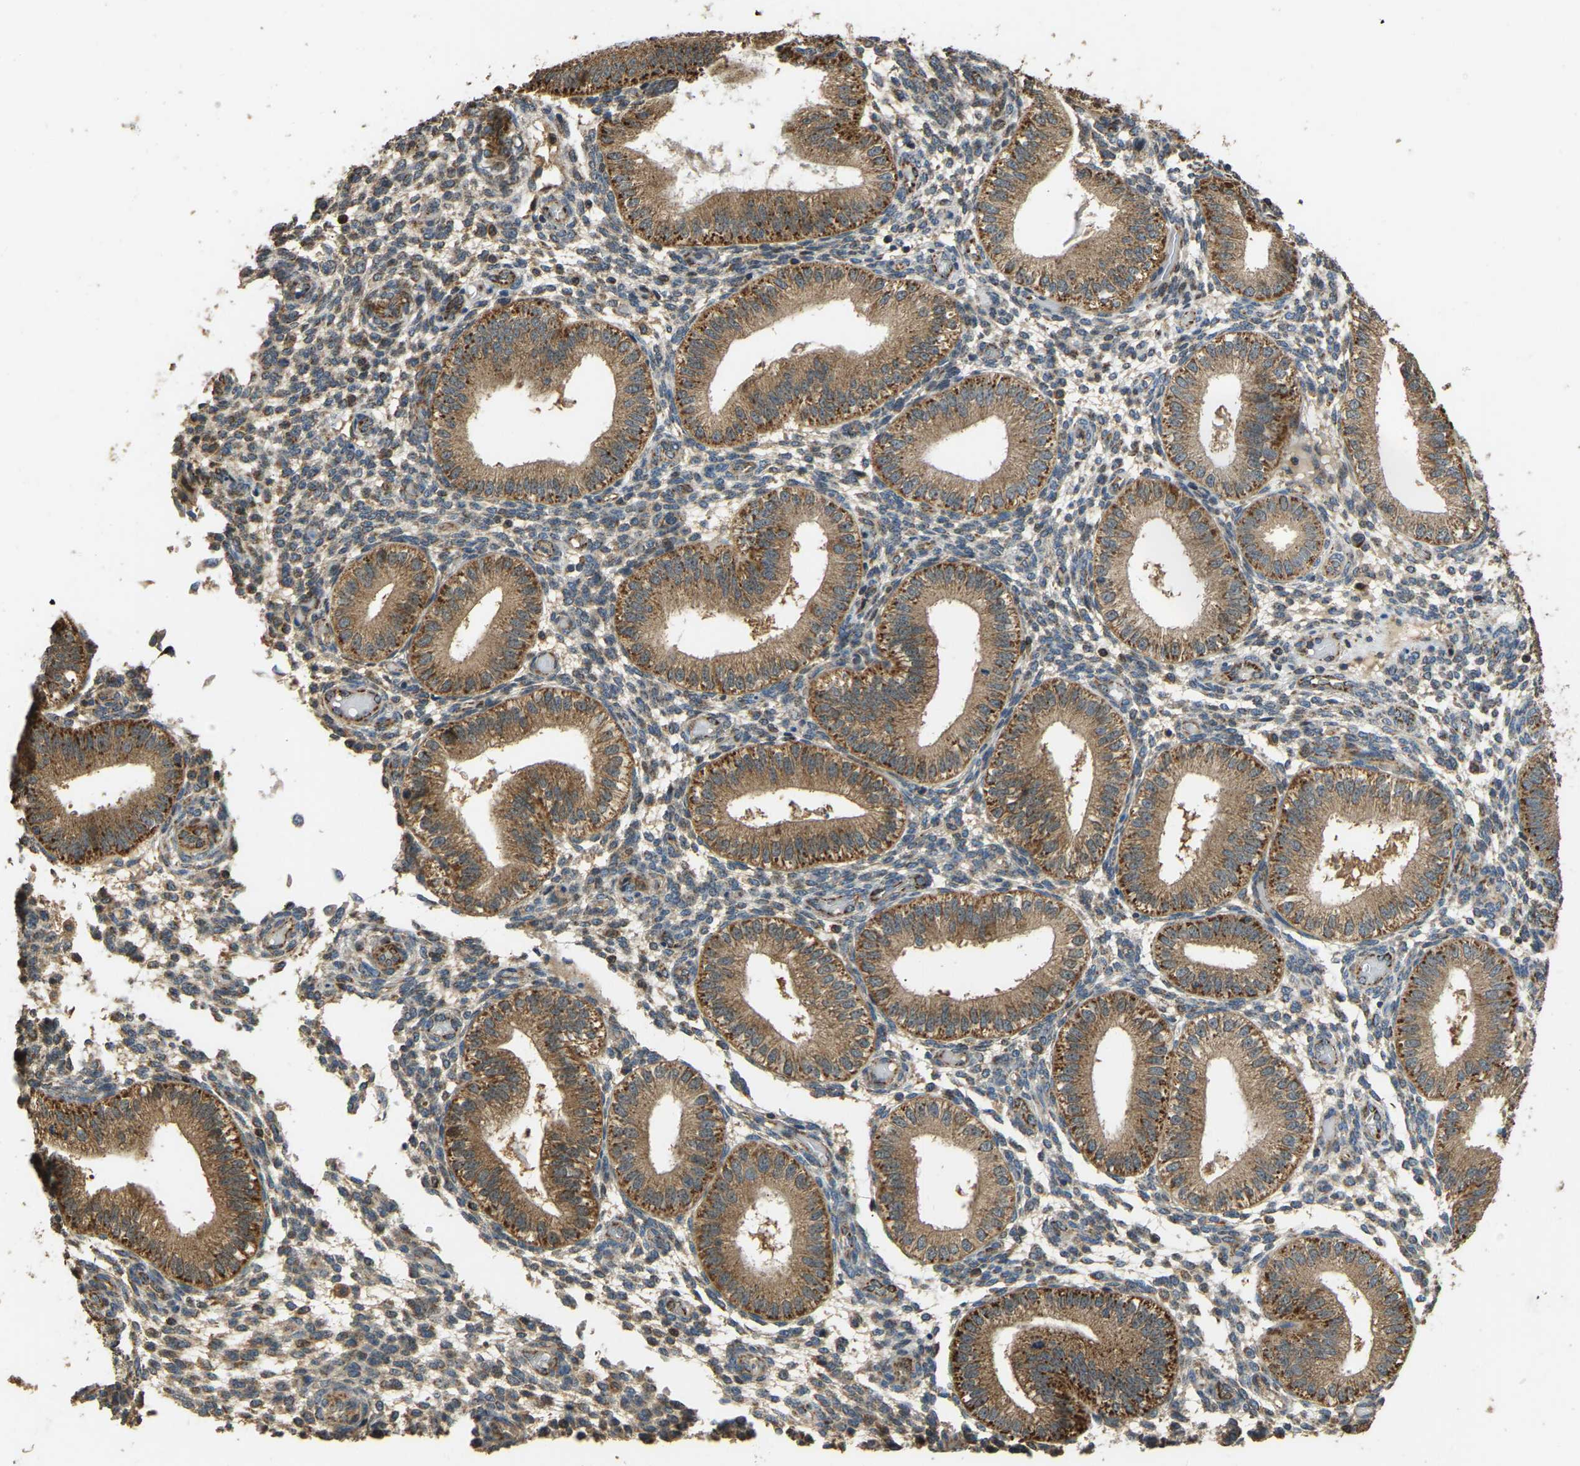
{"staining": {"intensity": "weak", "quantity": "<25%", "location": "cytoplasmic/membranous"}, "tissue": "endometrium", "cell_type": "Cells in endometrial stroma", "image_type": "normal", "snomed": [{"axis": "morphology", "description": "Normal tissue, NOS"}, {"axis": "topography", "description": "Endometrium"}], "caption": "Human endometrium stained for a protein using IHC demonstrates no staining in cells in endometrial stroma.", "gene": "TUFM", "patient": {"sex": "female", "age": 39}}